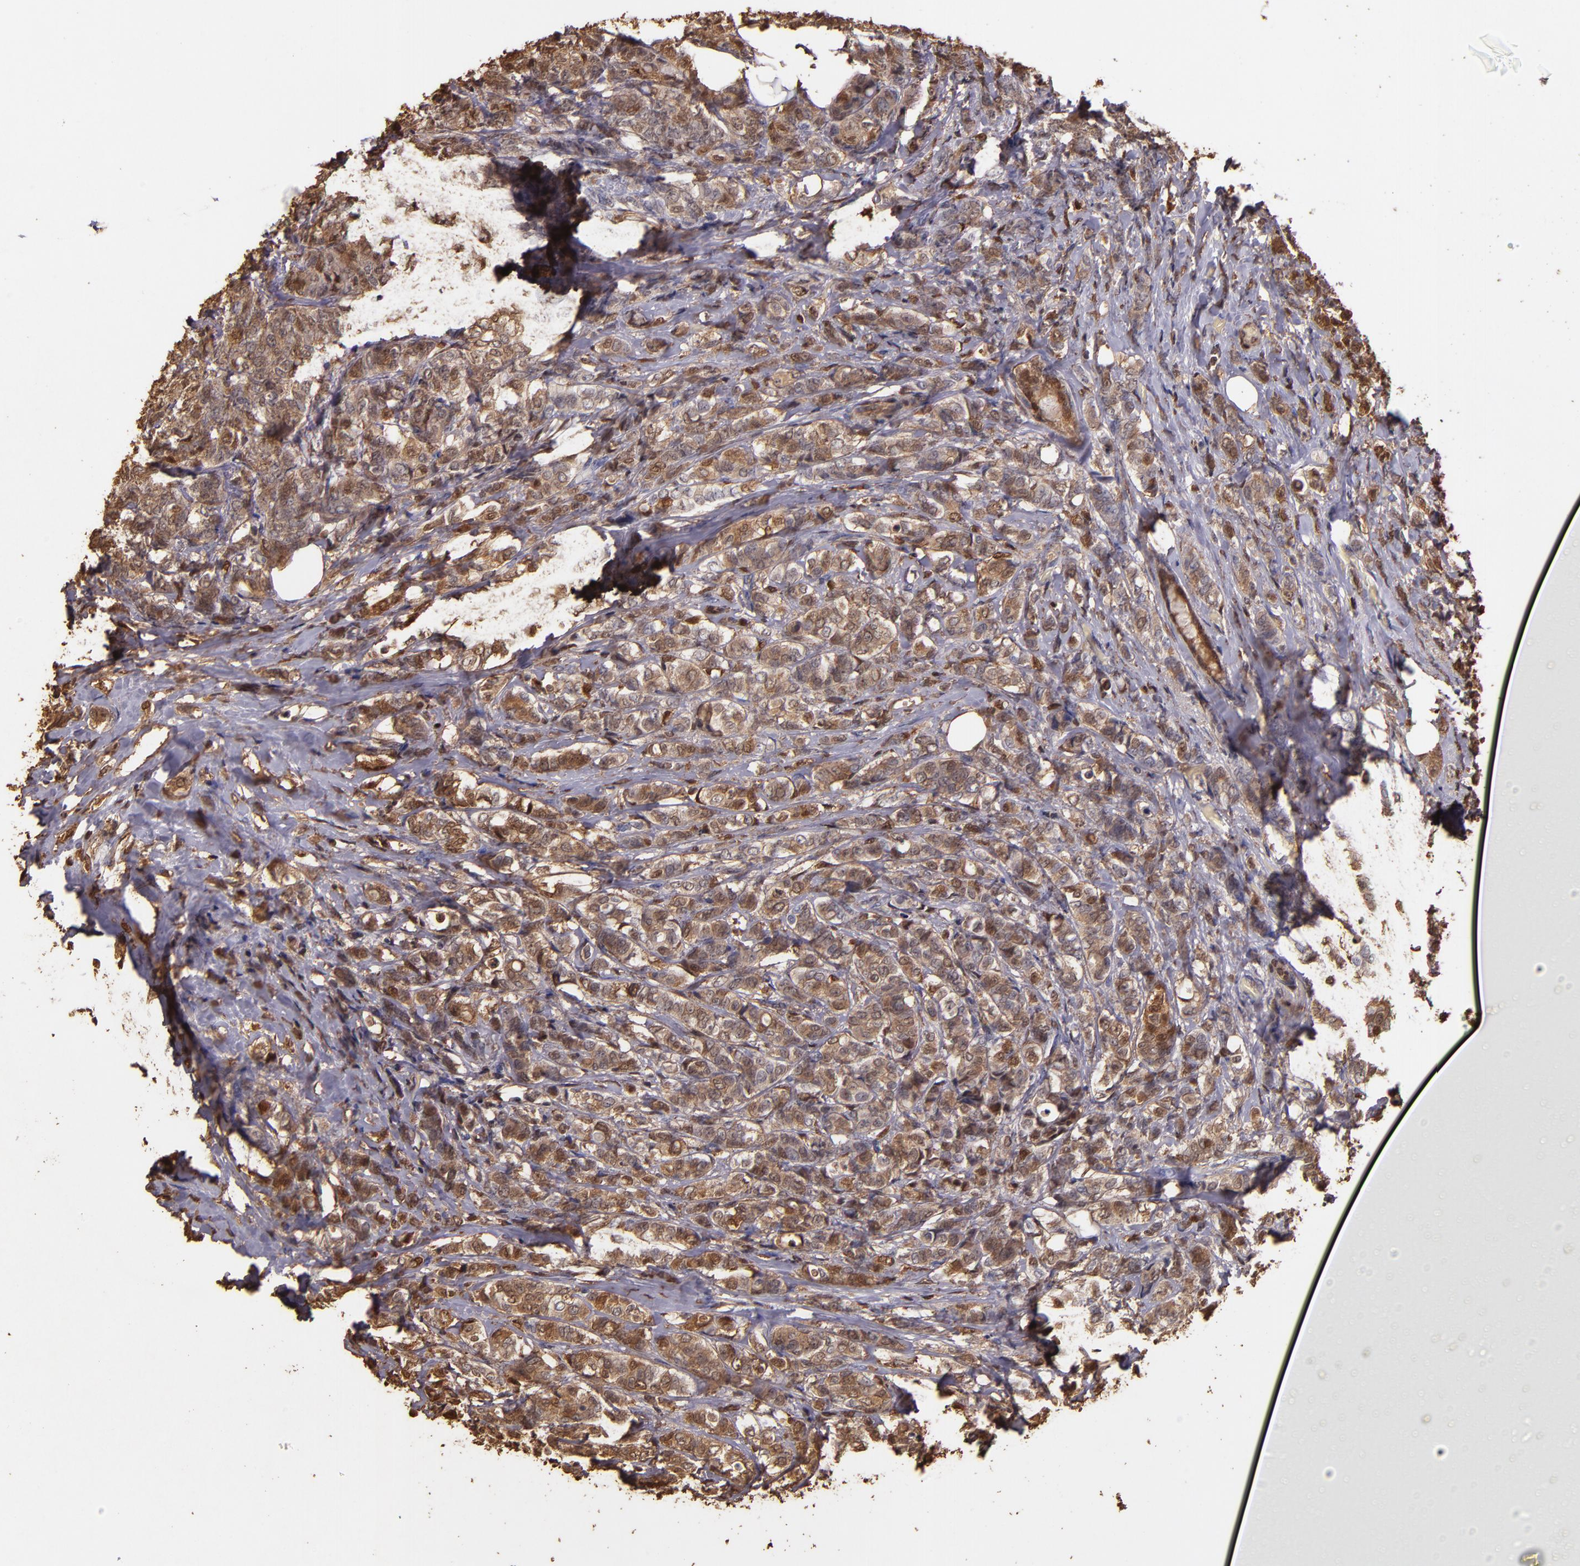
{"staining": {"intensity": "moderate", "quantity": "<25%", "location": "cytoplasmic/membranous"}, "tissue": "breast cancer", "cell_type": "Tumor cells", "image_type": "cancer", "snomed": [{"axis": "morphology", "description": "Lobular carcinoma"}, {"axis": "topography", "description": "Breast"}], "caption": "Protein staining of breast cancer (lobular carcinoma) tissue shows moderate cytoplasmic/membranous expression in approximately <25% of tumor cells.", "gene": "S100A6", "patient": {"sex": "female", "age": 60}}